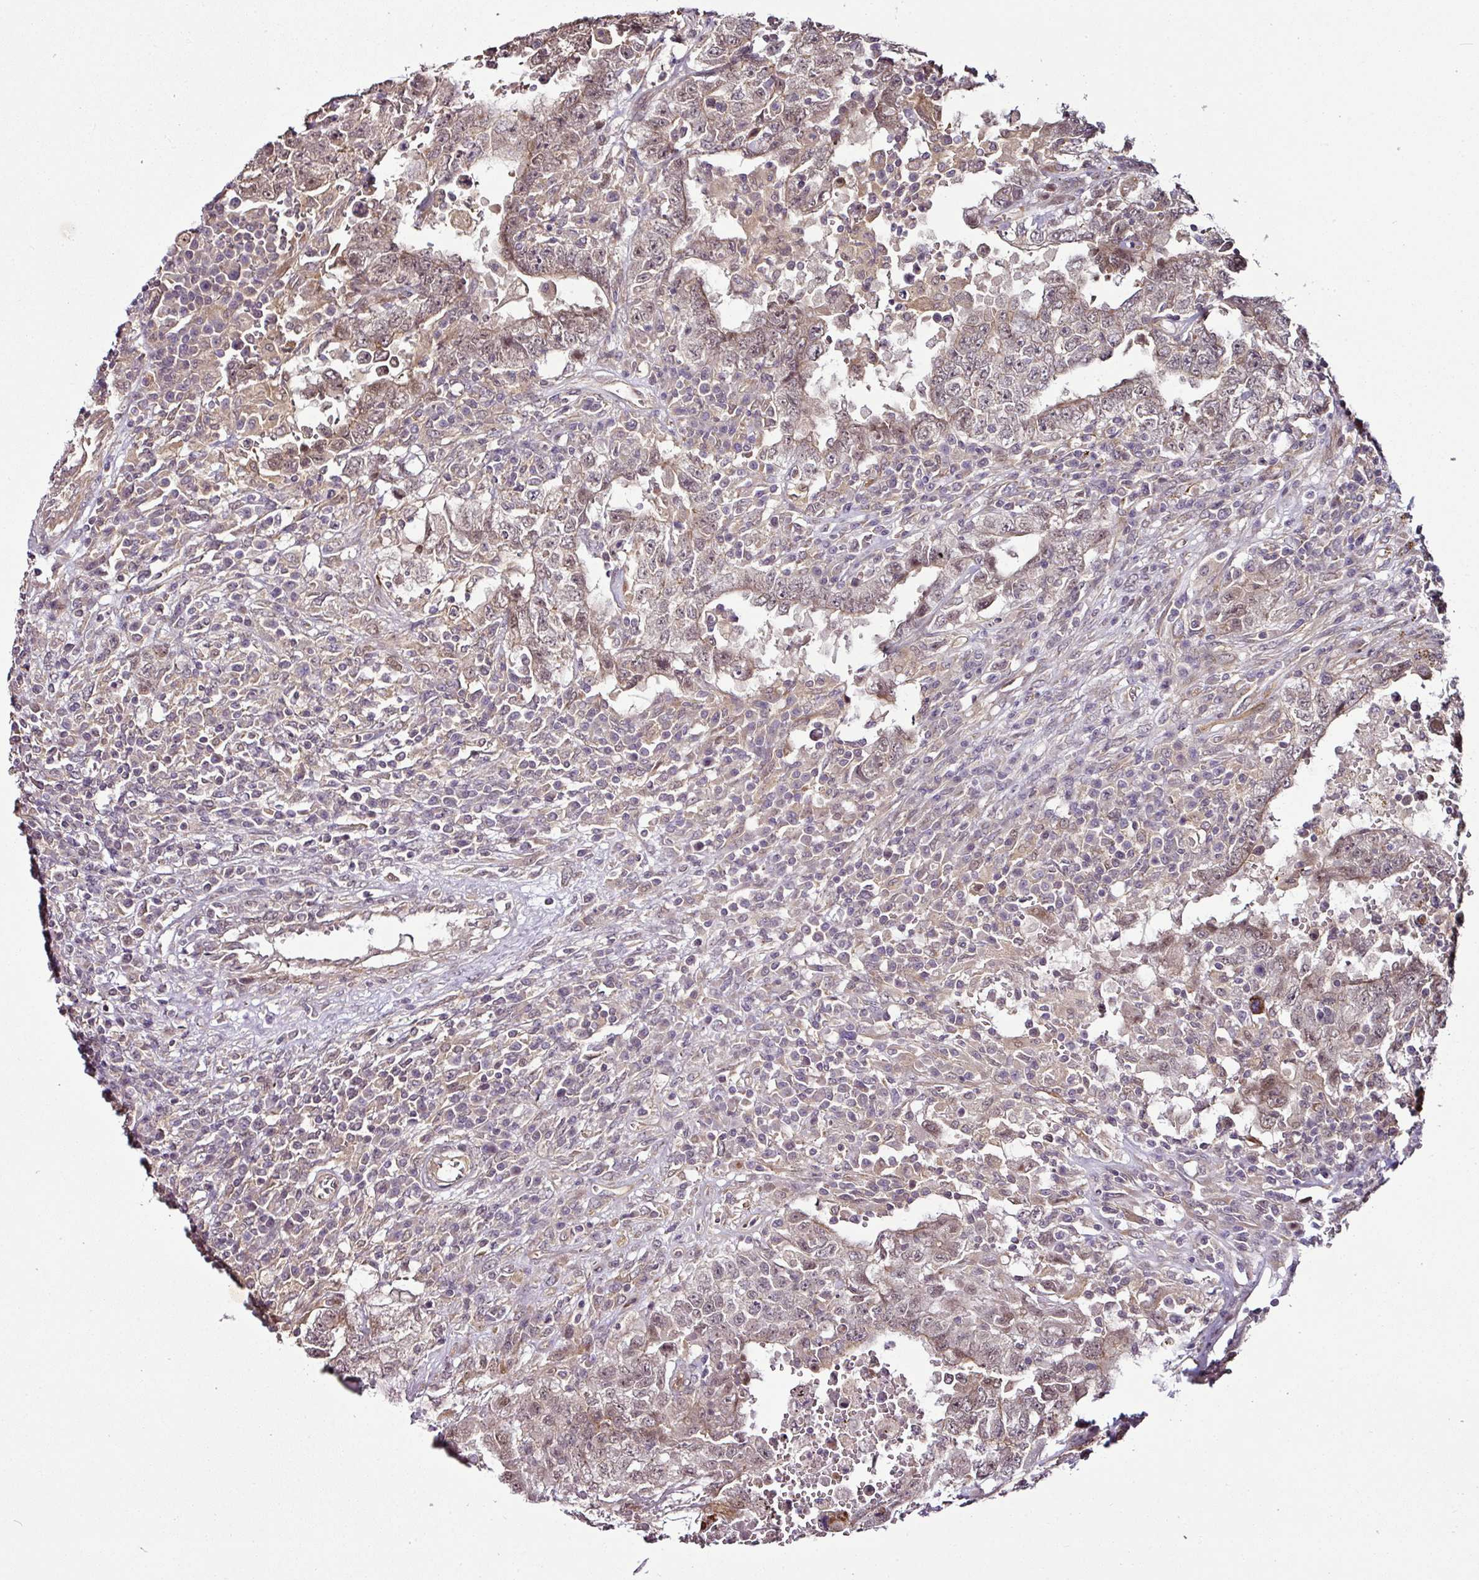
{"staining": {"intensity": "weak", "quantity": "25%-75%", "location": "nuclear"}, "tissue": "testis cancer", "cell_type": "Tumor cells", "image_type": "cancer", "snomed": [{"axis": "morphology", "description": "Carcinoma, Embryonal, NOS"}, {"axis": "topography", "description": "Testis"}], "caption": "Protein expression analysis of testis cancer (embryonal carcinoma) exhibits weak nuclear positivity in about 25%-75% of tumor cells.", "gene": "DCAF13", "patient": {"sex": "male", "age": 26}}